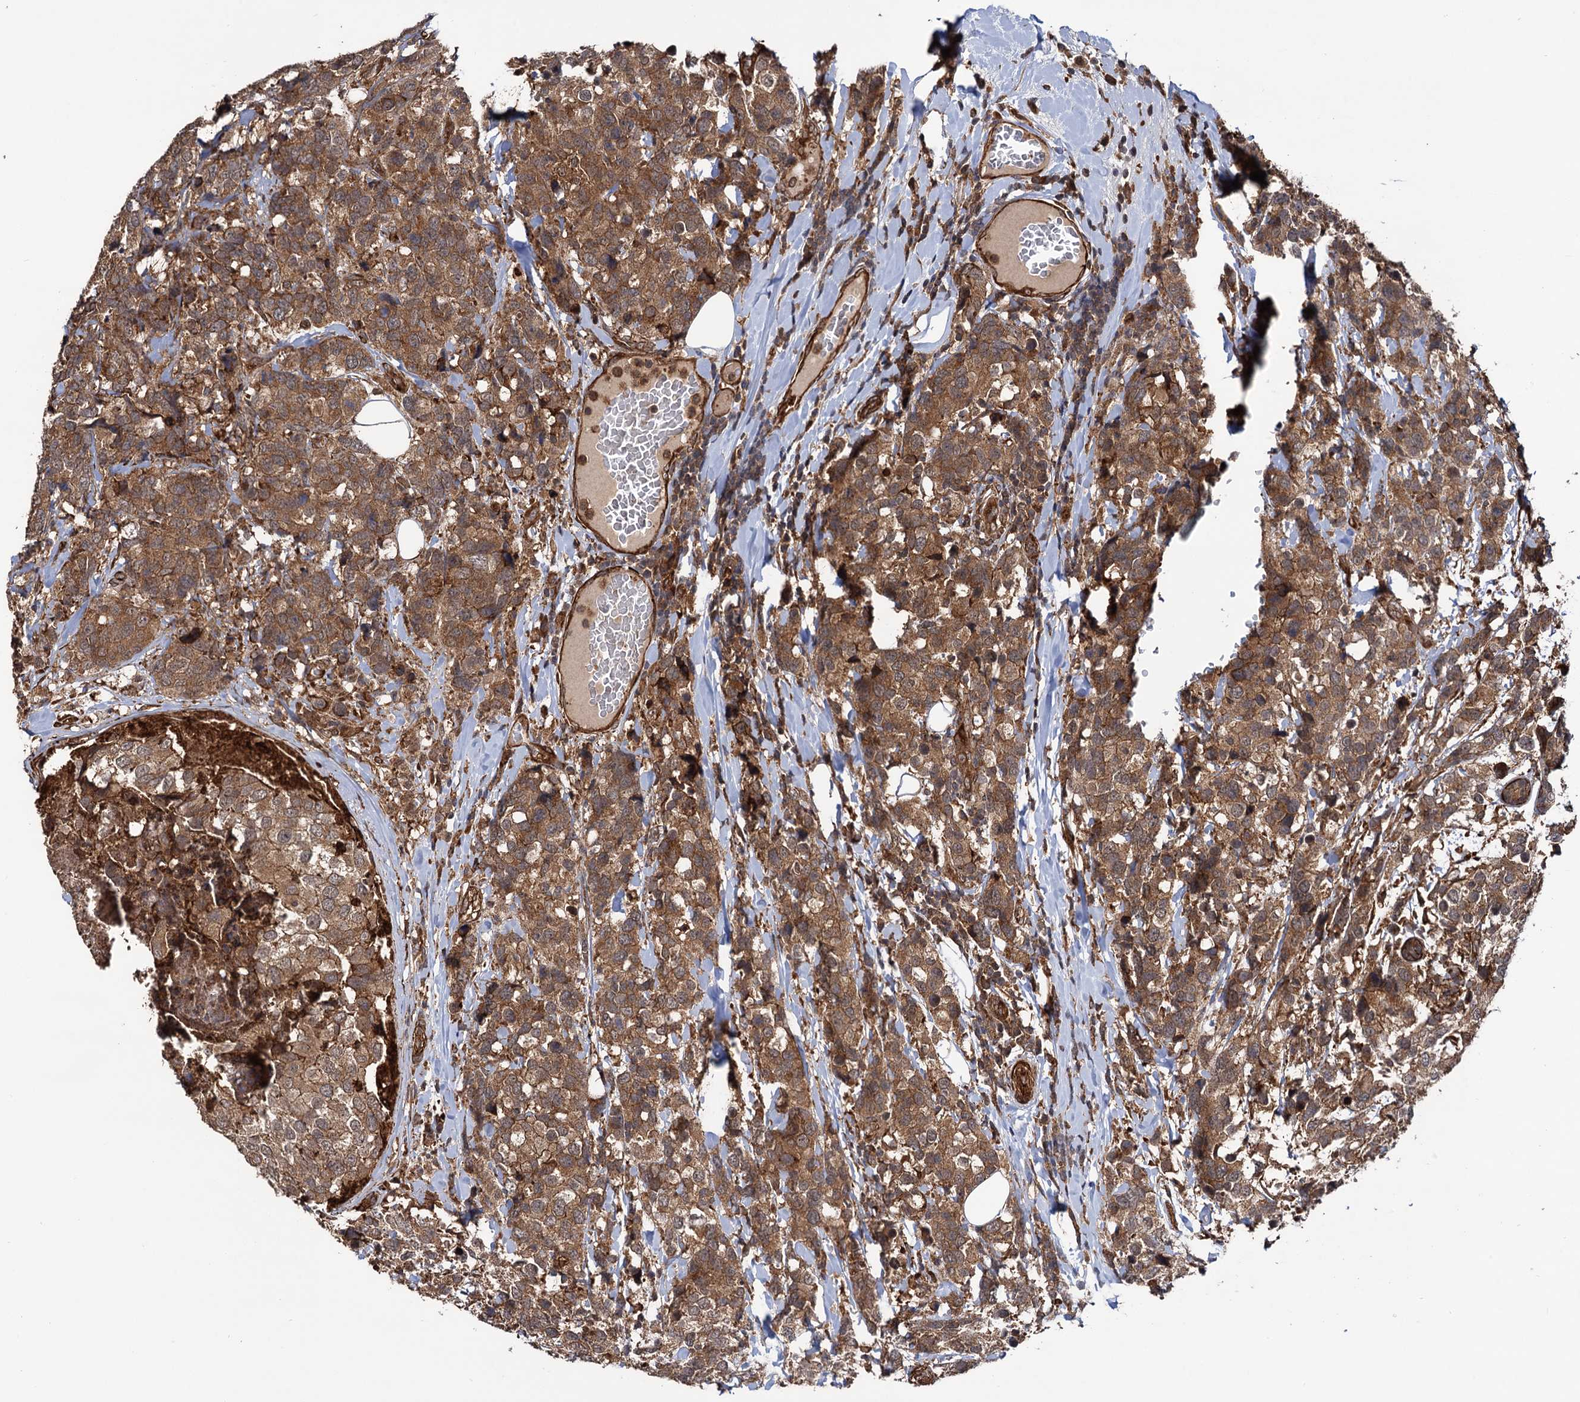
{"staining": {"intensity": "moderate", "quantity": ">75%", "location": "cytoplasmic/membranous"}, "tissue": "breast cancer", "cell_type": "Tumor cells", "image_type": "cancer", "snomed": [{"axis": "morphology", "description": "Lobular carcinoma"}, {"axis": "topography", "description": "Breast"}], "caption": "Immunohistochemical staining of breast cancer reveals medium levels of moderate cytoplasmic/membranous staining in about >75% of tumor cells. The protein is shown in brown color, while the nuclei are stained blue.", "gene": "ATP8B4", "patient": {"sex": "female", "age": 59}}